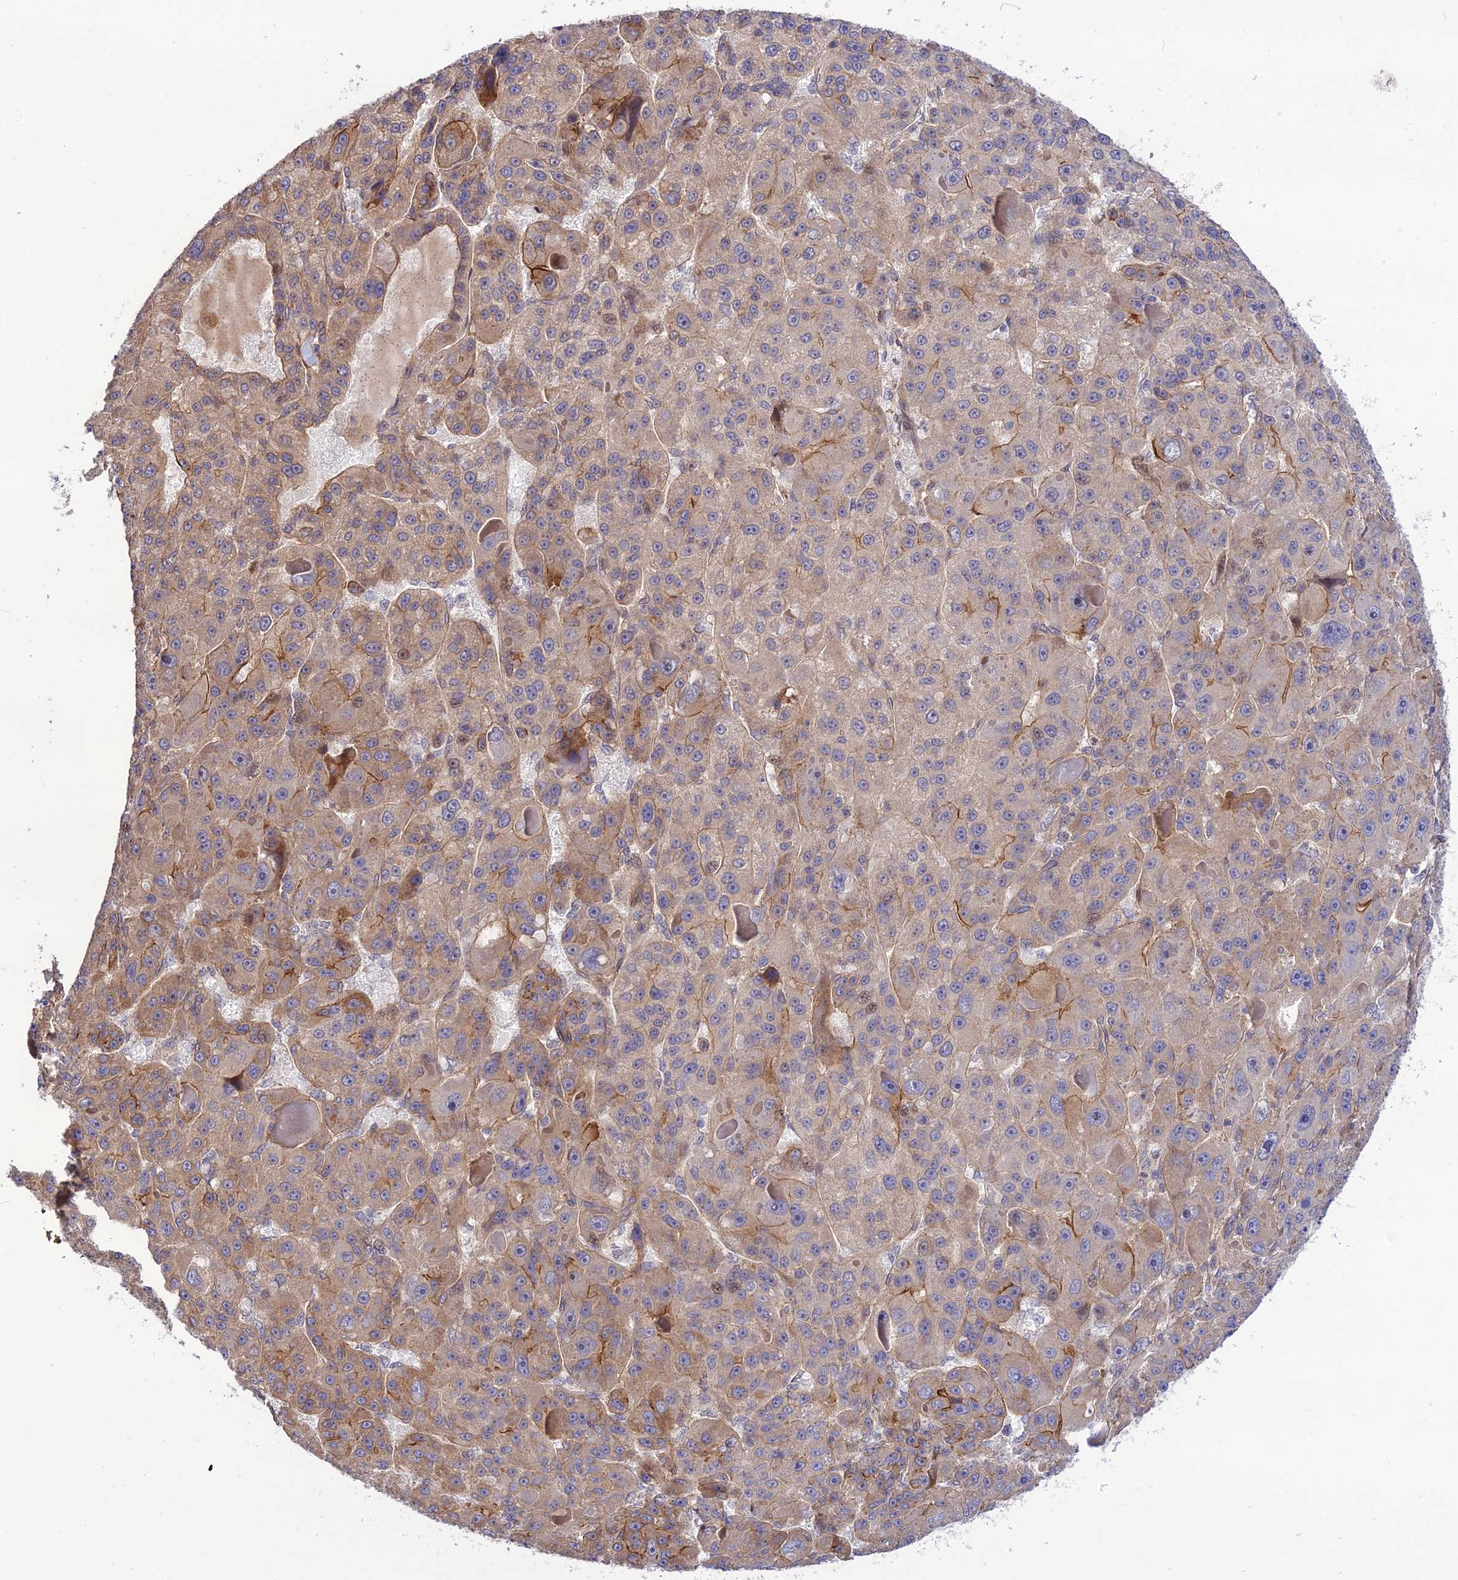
{"staining": {"intensity": "moderate", "quantity": "25%-75%", "location": "cytoplasmic/membranous"}, "tissue": "liver cancer", "cell_type": "Tumor cells", "image_type": "cancer", "snomed": [{"axis": "morphology", "description": "Carcinoma, Hepatocellular, NOS"}, {"axis": "topography", "description": "Liver"}], "caption": "Liver cancer (hepatocellular carcinoma) tissue shows moderate cytoplasmic/membranous expression in about 25%-75% of tumor cells (Brightfield microscopy of DAB IHC at high magnification).", "gene": "SMG6", "patient": {"sex": "male", "age": 76}}